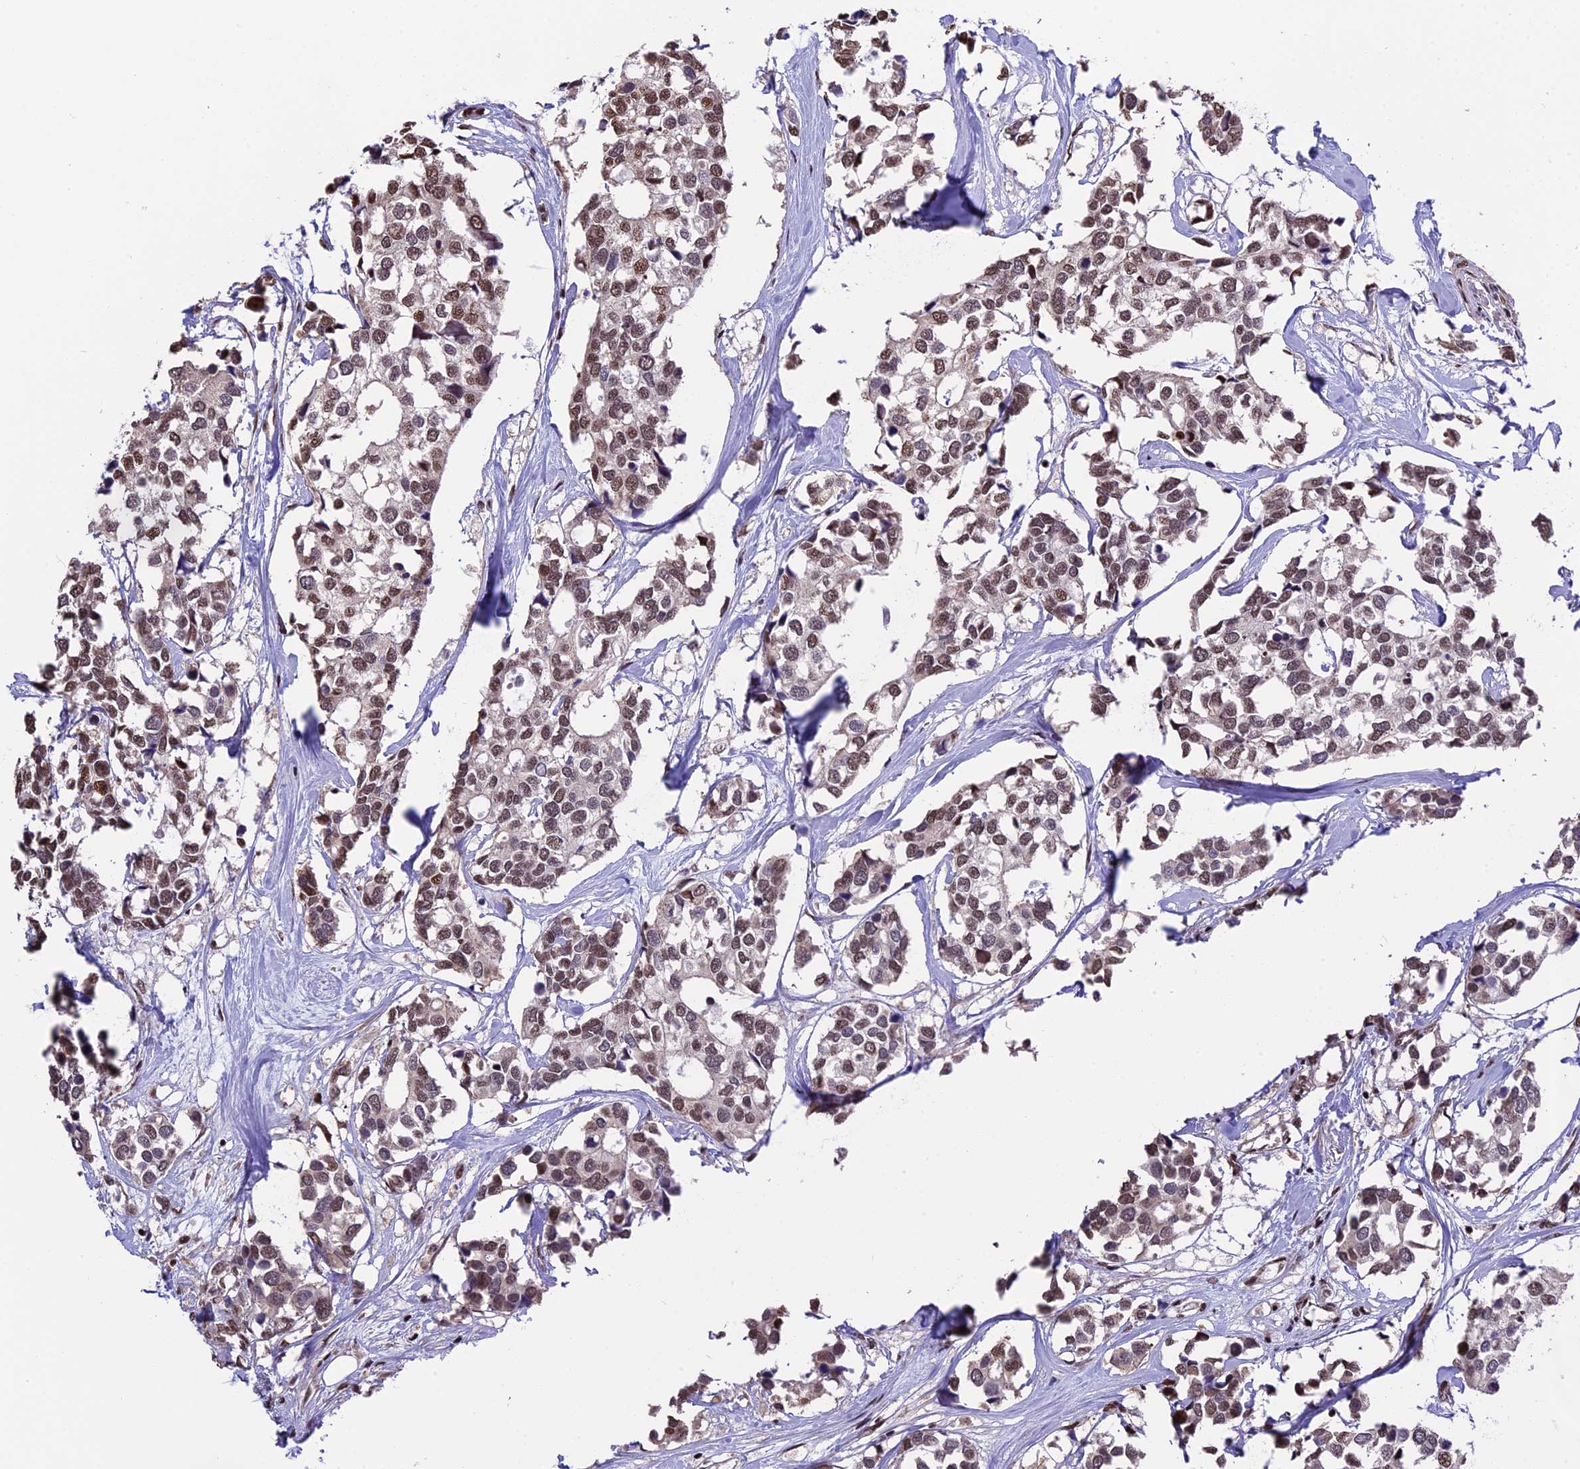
{"staining": {"intensity": "moderate", "quantity": ">75%", "location": "nuclear"}, "tissue": "breast cancer", "cell_type": "Tumor cells", "image_type": "cancer", "snomed": [{"axis": "morphology", "description": "Duct carcinoma"}, {"axis": "topography", "description": "Breast"}], "caption": "This is an image of immunohistochemistry staining of infiltrating ductal carcinoma (breast), which shows moderate staining in the nuclear of tumor cells.", "gene": "POLR3E", "patient": {"sex": "female", "age": 83}}